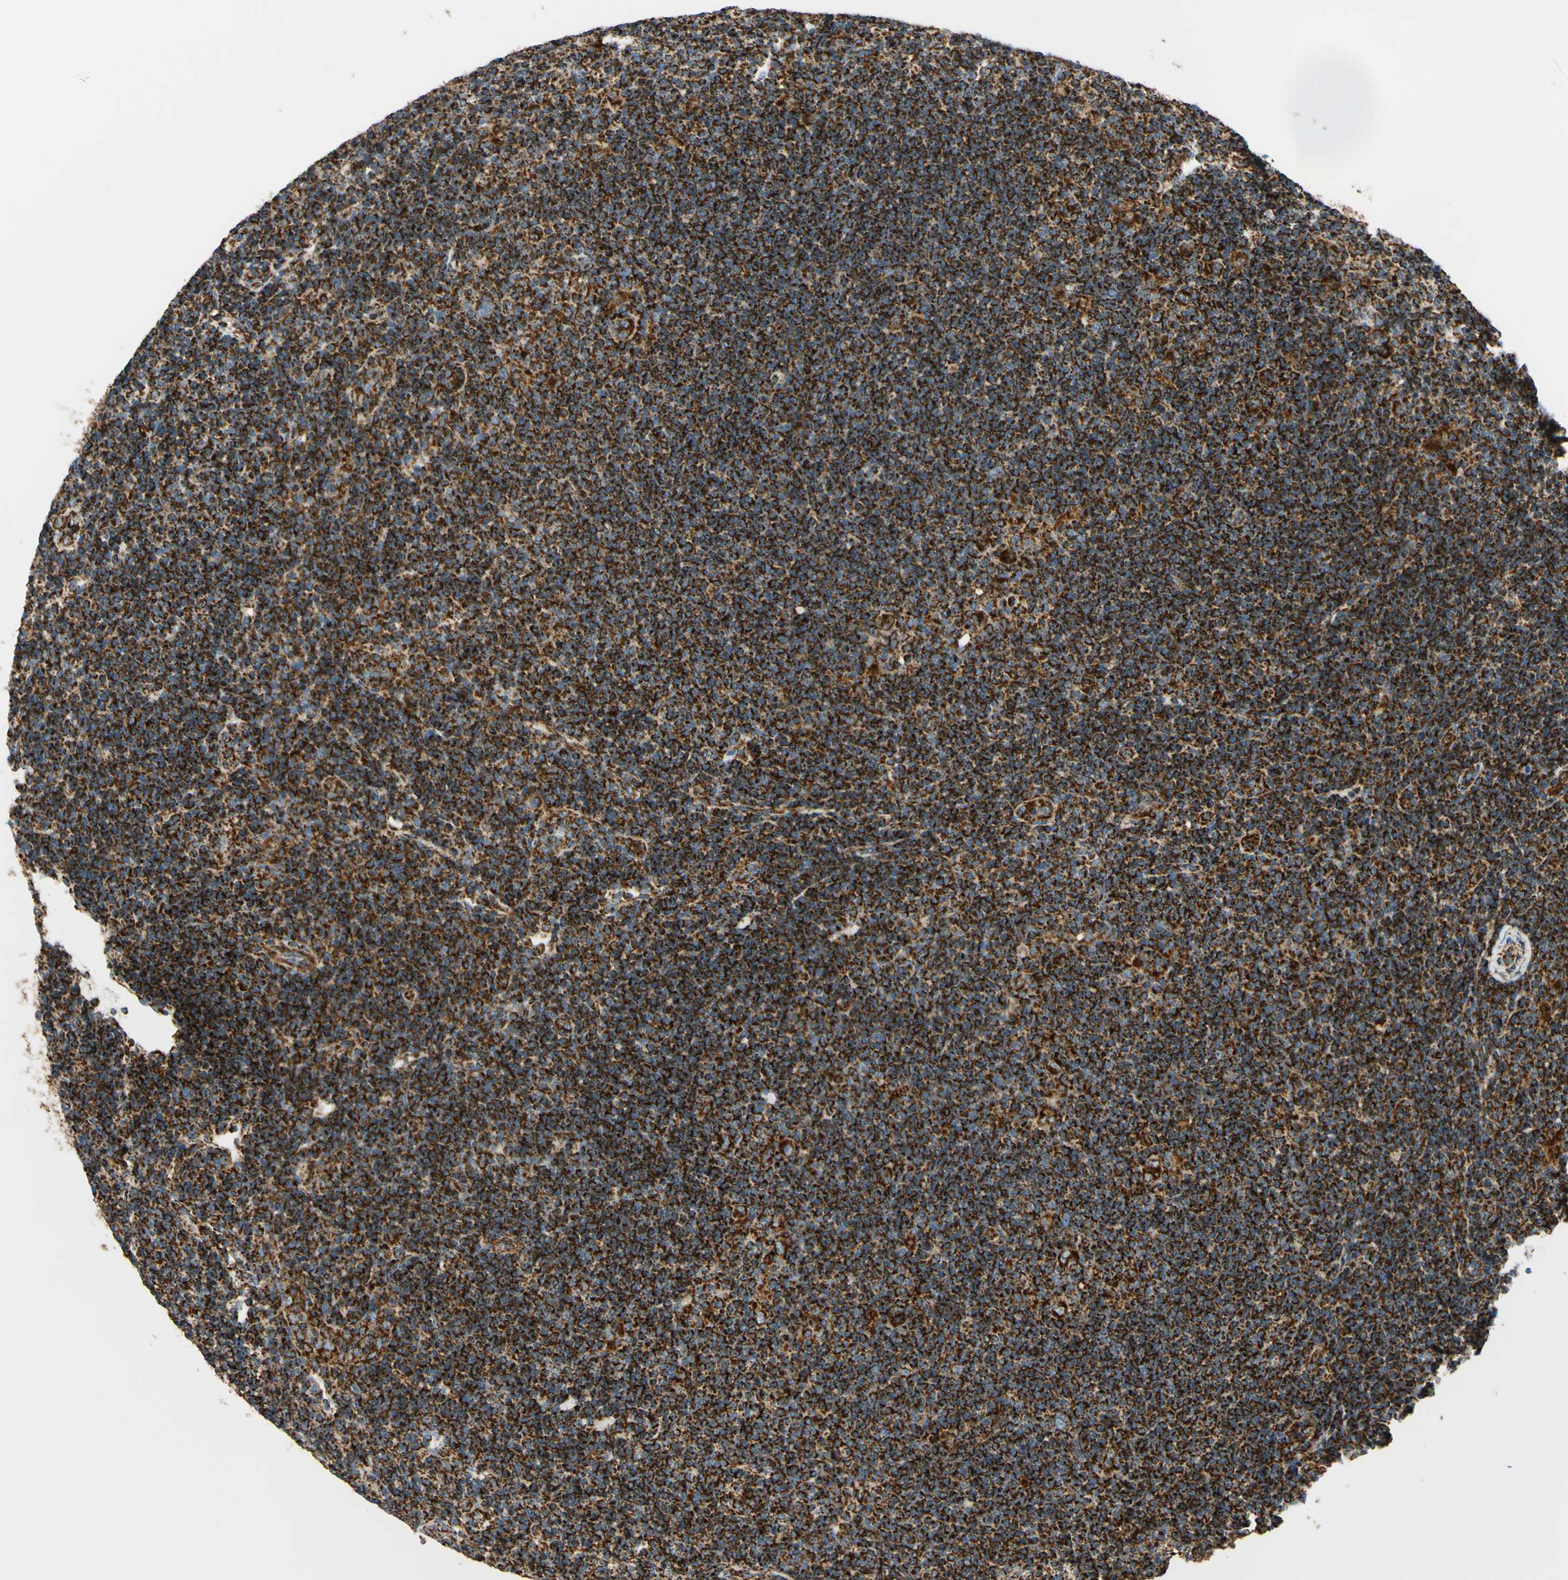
{"staining": {"intensity": "strong", "quantity": ">75%", "location": "cytoplasmic/membranous"}, "tissue": "lymphoma", "cell_type": "Tumor cells", "image_type": "cancer", "snomed": [{"axis": "morphology", "description": "Hodgkin's disease, NOS"}, {"axis": "topography", "description": "Lymph node"}], "caption": "A brown stain shows strong cytoplasmic/membranous staining of a protein in human Hodgkin's disease tumor cells.", "gene": "MAVS", "patient": {"sex": "female", "age": 57}}